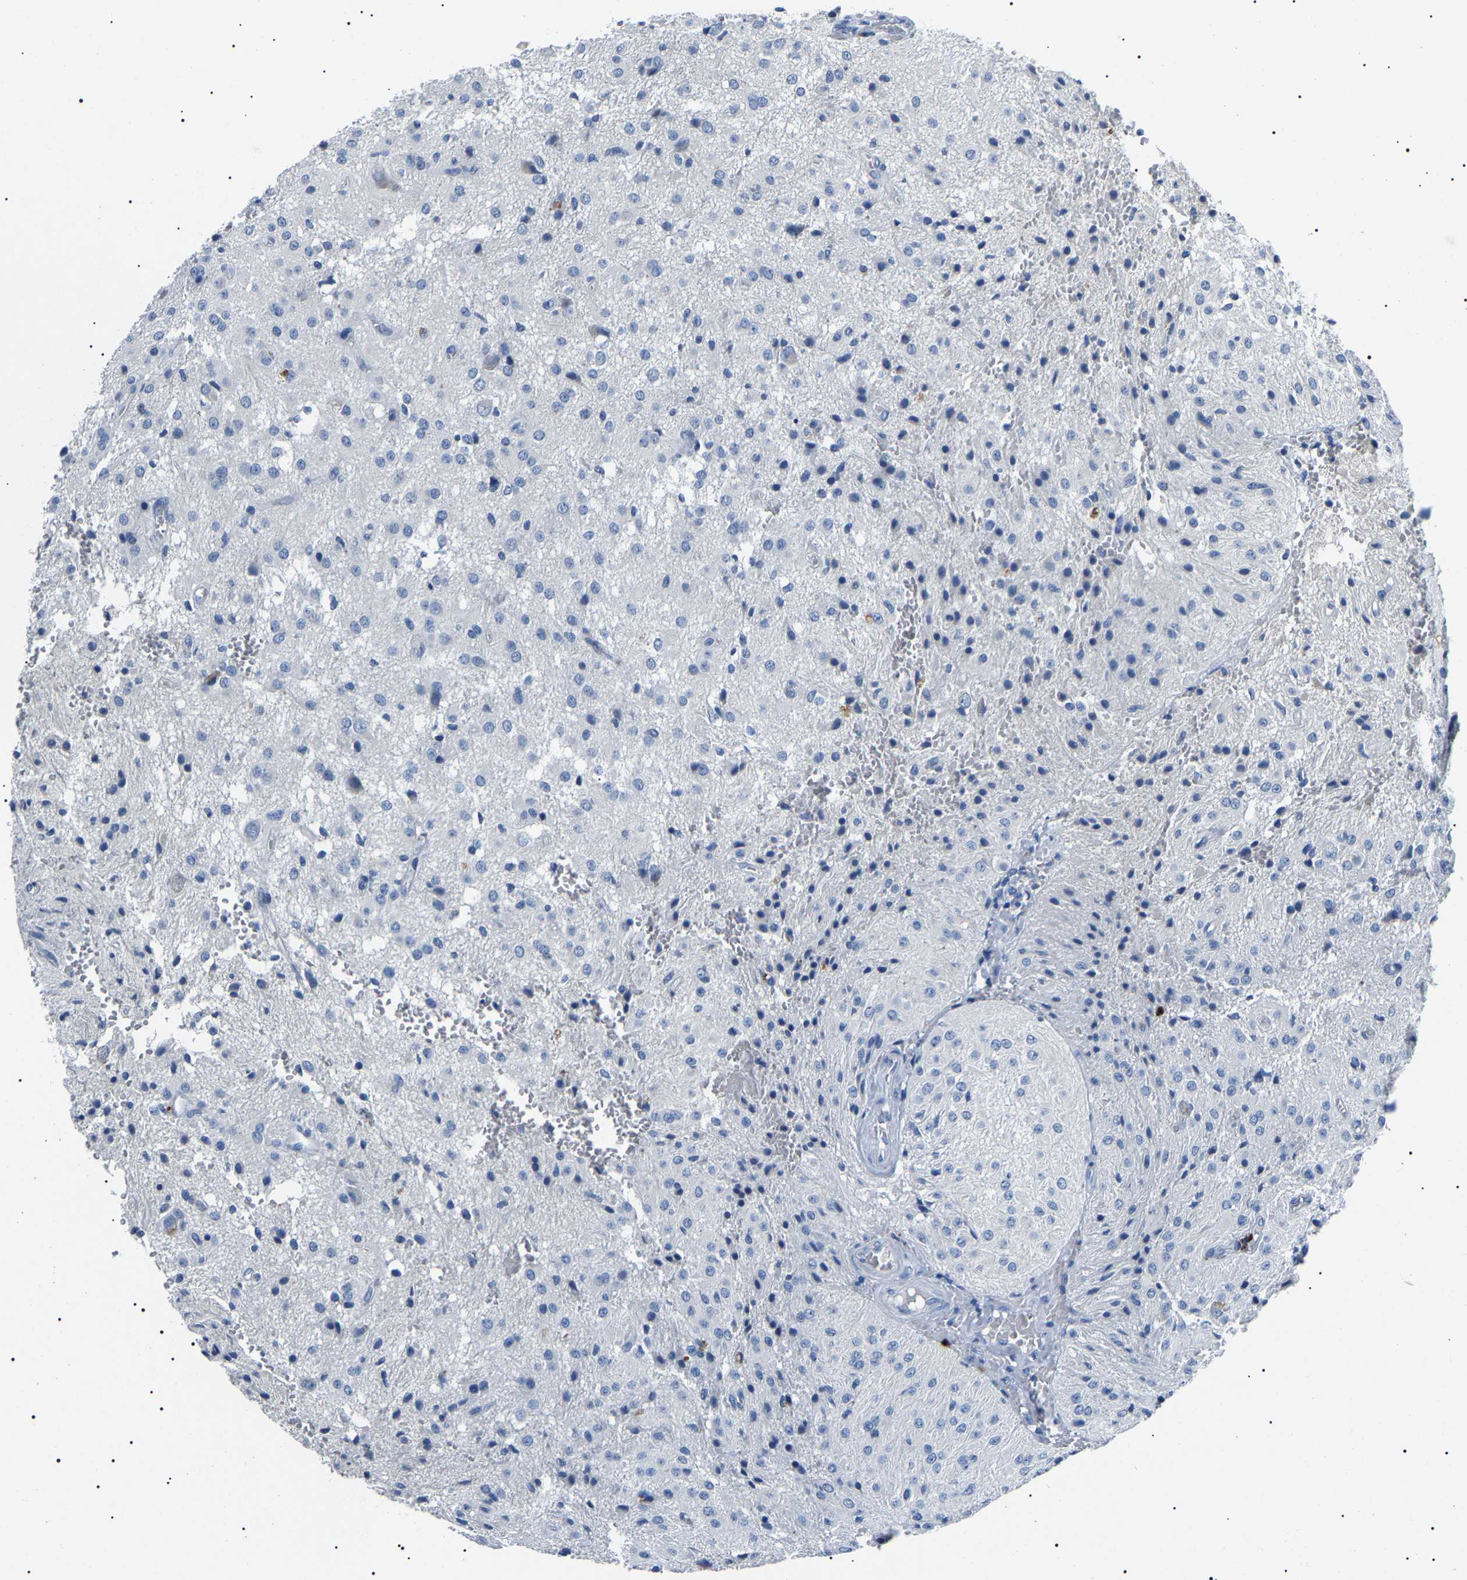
{"staining": {"intensity": "negative", "quantity": "none", "location": "none"}, "tissue": "glioma", "cell_type": "Tumor cells", "image_type": "cancer", "snomed": [{"axis": "morphology", "description": "Glioma, malignant, High grade"}, {"axis": "topography", "description": "Brain"}], "caption": "Malignant glioma (high-grade) was stained to show a protein in brown. There is no significant positivity in tumor cells. (Stains: DAB (3,3'-diaminobenzidine) IHC with hematoxylin counter stain, Microscopy: brightfield microscopy at high magnification).", "gene": "KLK15", "patient": {"sex": "female", "age": 59}}